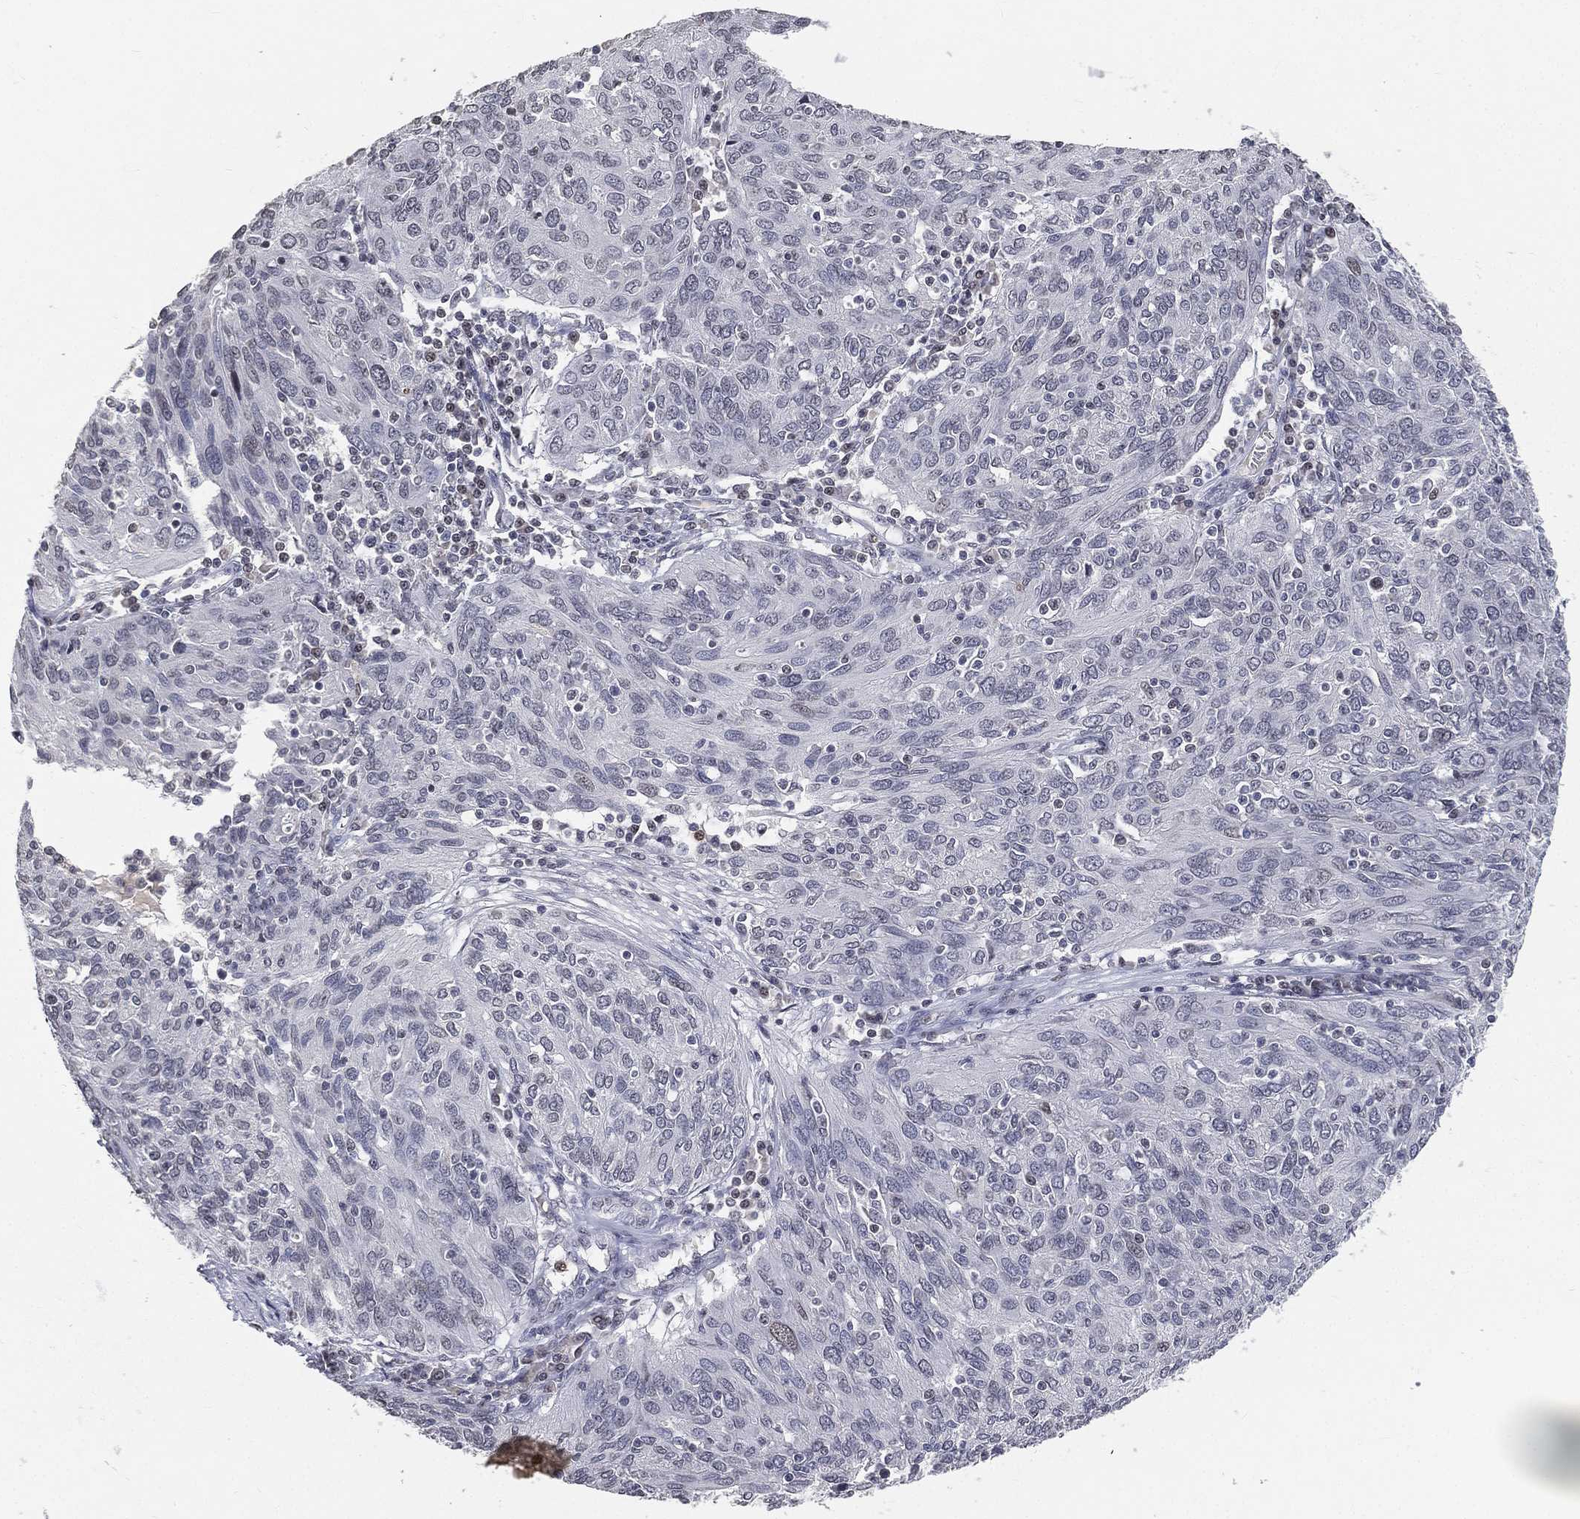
{"staining": {"intensity": "negative", "quantity": "none", "location": "none"}, "tissue": "ovarian cancer", "cell_type": "Tumor cells", "image_type": "cancer", "snomed": [{"axis": "morphology", "description": "Carcinoma, endometroid"}, {"axis": "topography", "description": "Ovary"}], "caption": "This image is of ovarian cancer stained with immunohistochemistry to label a protein in brown with the nuclei are counter-stained blue. There is no positivity in tumor cells.", "gene": "ARG1", "patient": {"sex": "female", "age": 50}}